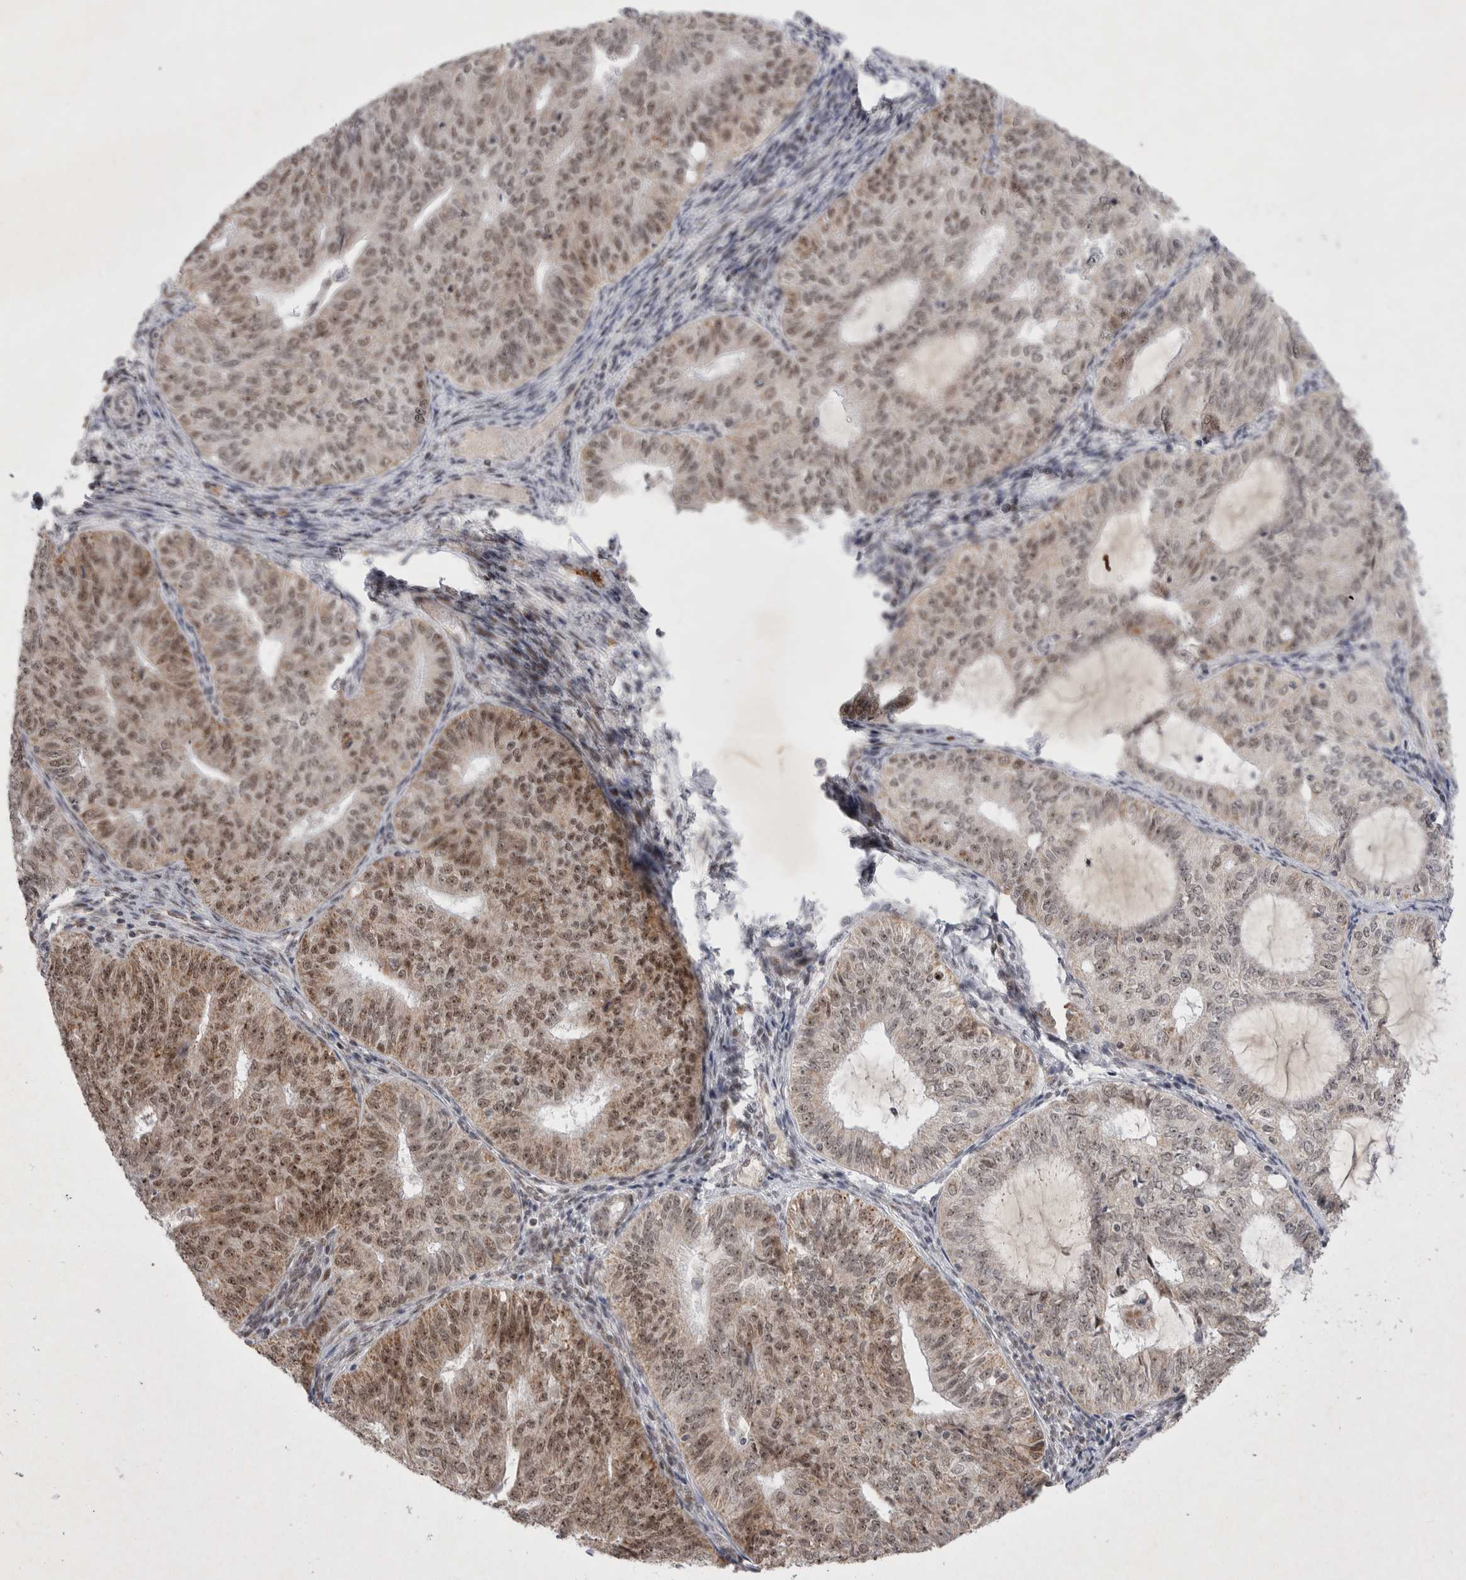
{"staining": {"intensity": "moderate", "quantity": ">75%", "location": "nuclear"}, "tissue": "endometrial cancer", "cell_type": "Tumor cells", "image_type": "cancer", "snomed": [{"axis": "morphology", "description": "Adenocarcinoma, NOS"}, {"axis": "topography", "description": "Endometrium"}], "caption": "Endometrial adenocarcinoma was stained to show a protein in brown. There is medium levels of moderate nuclear staining in approximately >75% of tumor cells.", "gene": "MRPL37", "patient": {"sex": "female", "age": 32}}